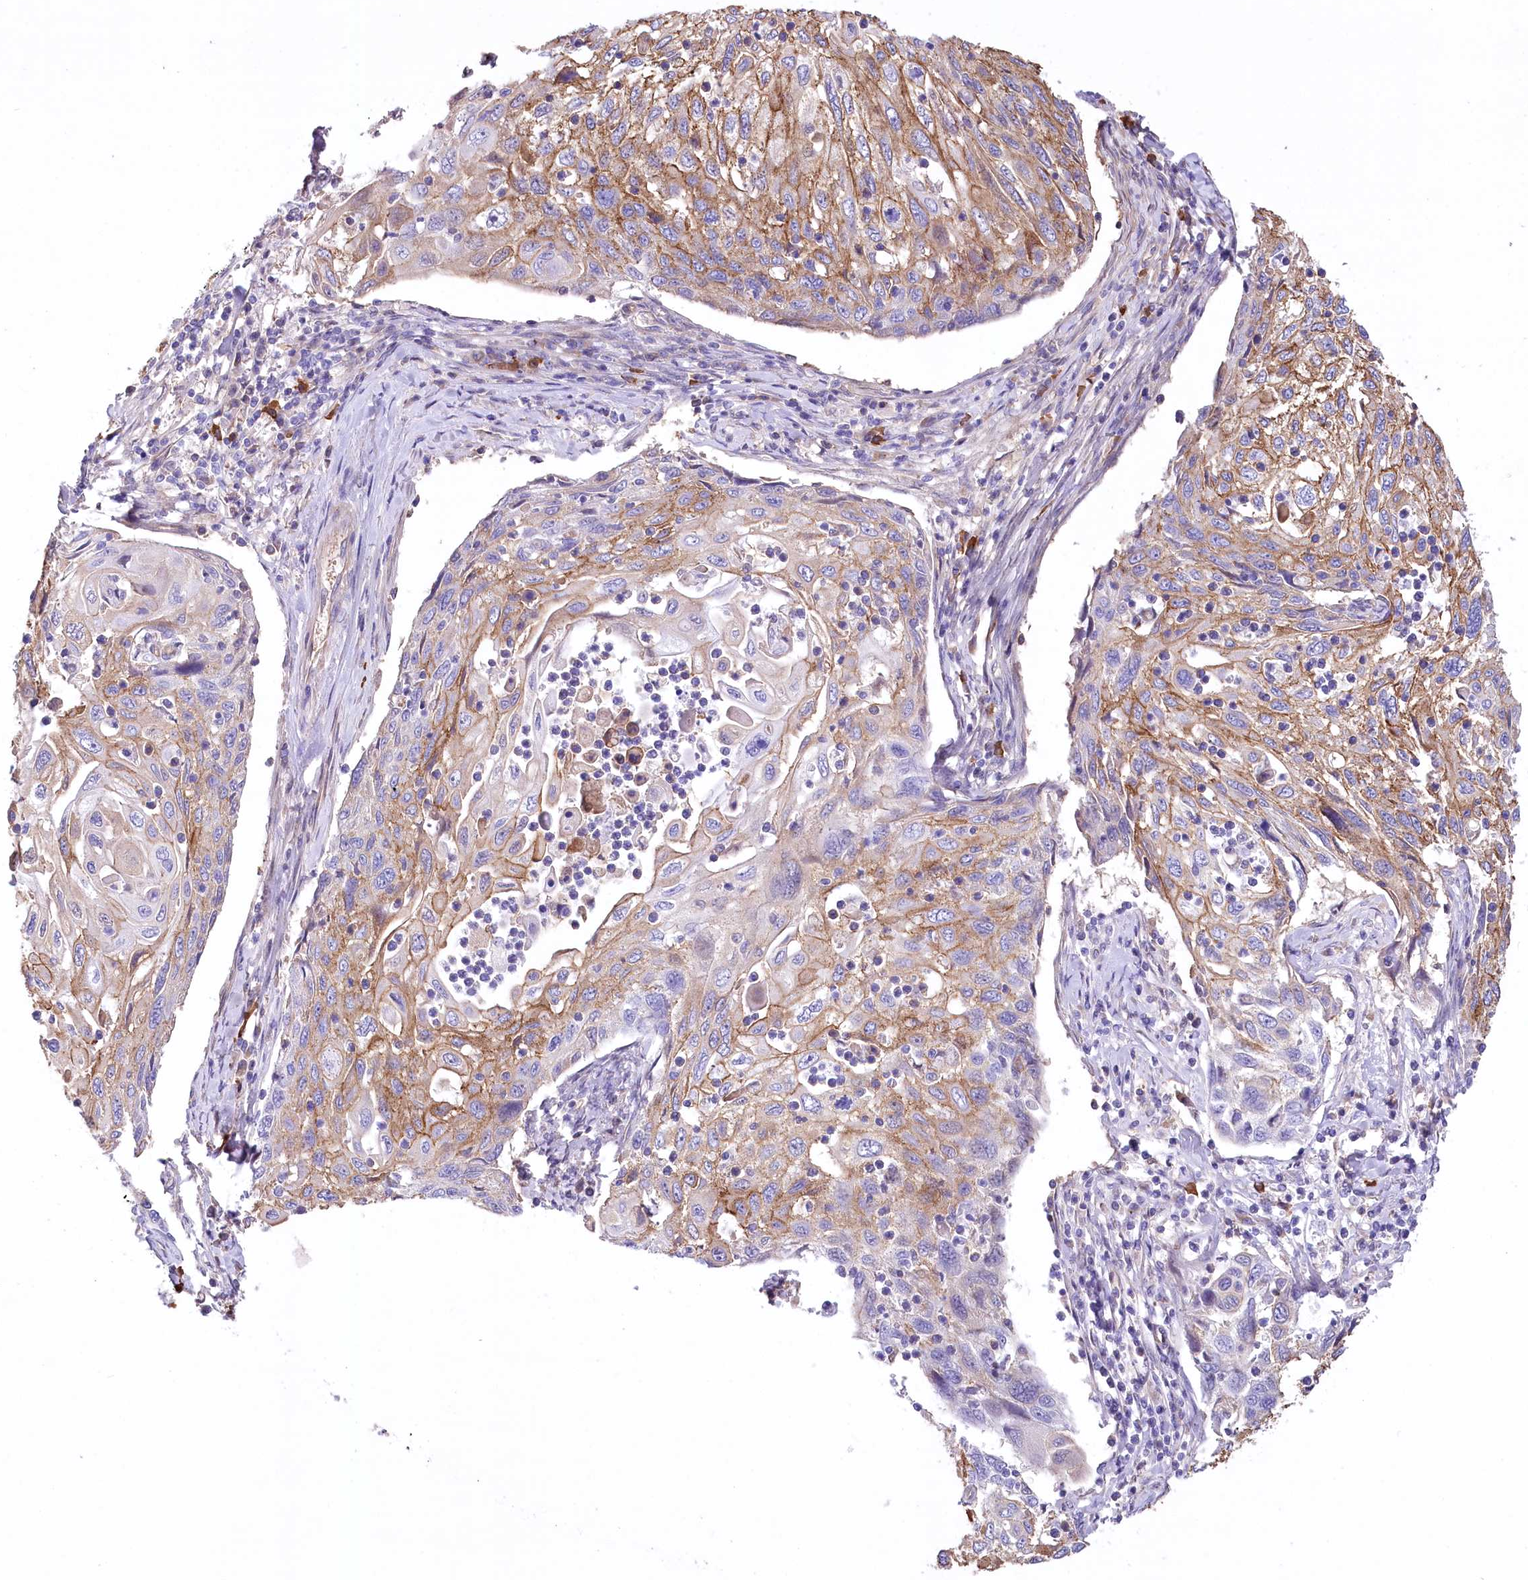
{"staining": {"intensity": "moderate", "quantity": "25%-75%", "location": "cytoplasmic/membranous"}, "tissue": "cervical cancer", "cell_type": "Tumor cells", "image_type": "cancer", "snomed": [{"axis": "morphology", "description": "Squamous cell carcinoma, NOS"}, {"axis": "topography", "description": "Cervix"}], "caption": "Brown immunohistochemical staining in human cervical cancer (squamous cell carcinoma) reveals moderate cytoplasmic/membranous positivity in approximately 25%-75% of tumor cells.", "gene": "CEP164", "patient": {"sex": "female", "age": 70}}